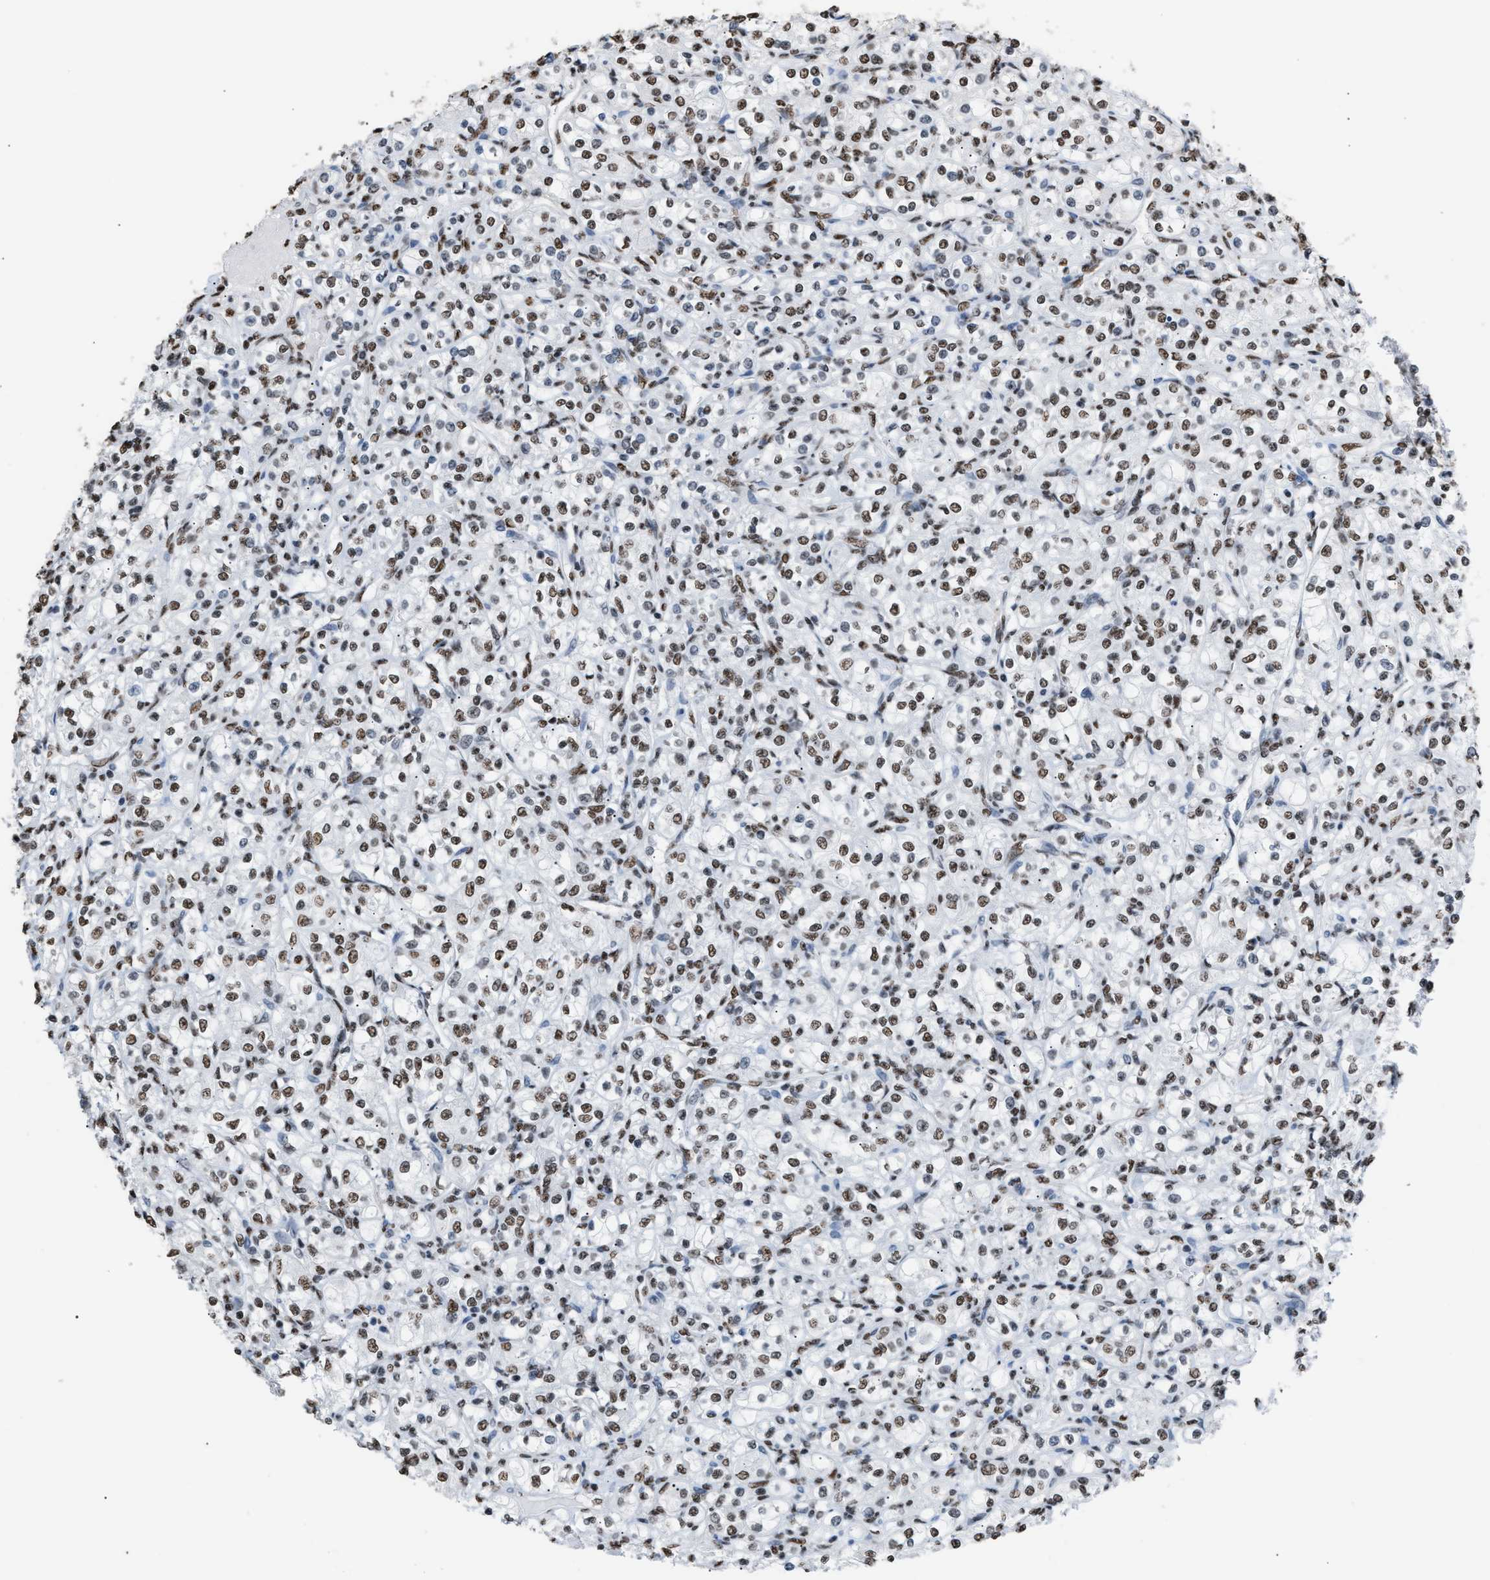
{"staining": {"intensity": "moderate", "quantity": ">75%", "location": "nuclear"}, "tissue": "renal cancer", "cell_type": "Tumor cells", "image_type": "cancer", "snomed": [{"axis": "morphology", "description": "Adenocarcinoma, NOS"}, {"axis": "topography", "description": "Kidney"}], "caption": "Immunohistochemical staining of human renal cancer reveals moderate nuclear protein positivity in approximately >75% of tumor cells.", "gene": "CCAR2", "patient": {"sex": "male", "age": 77}}